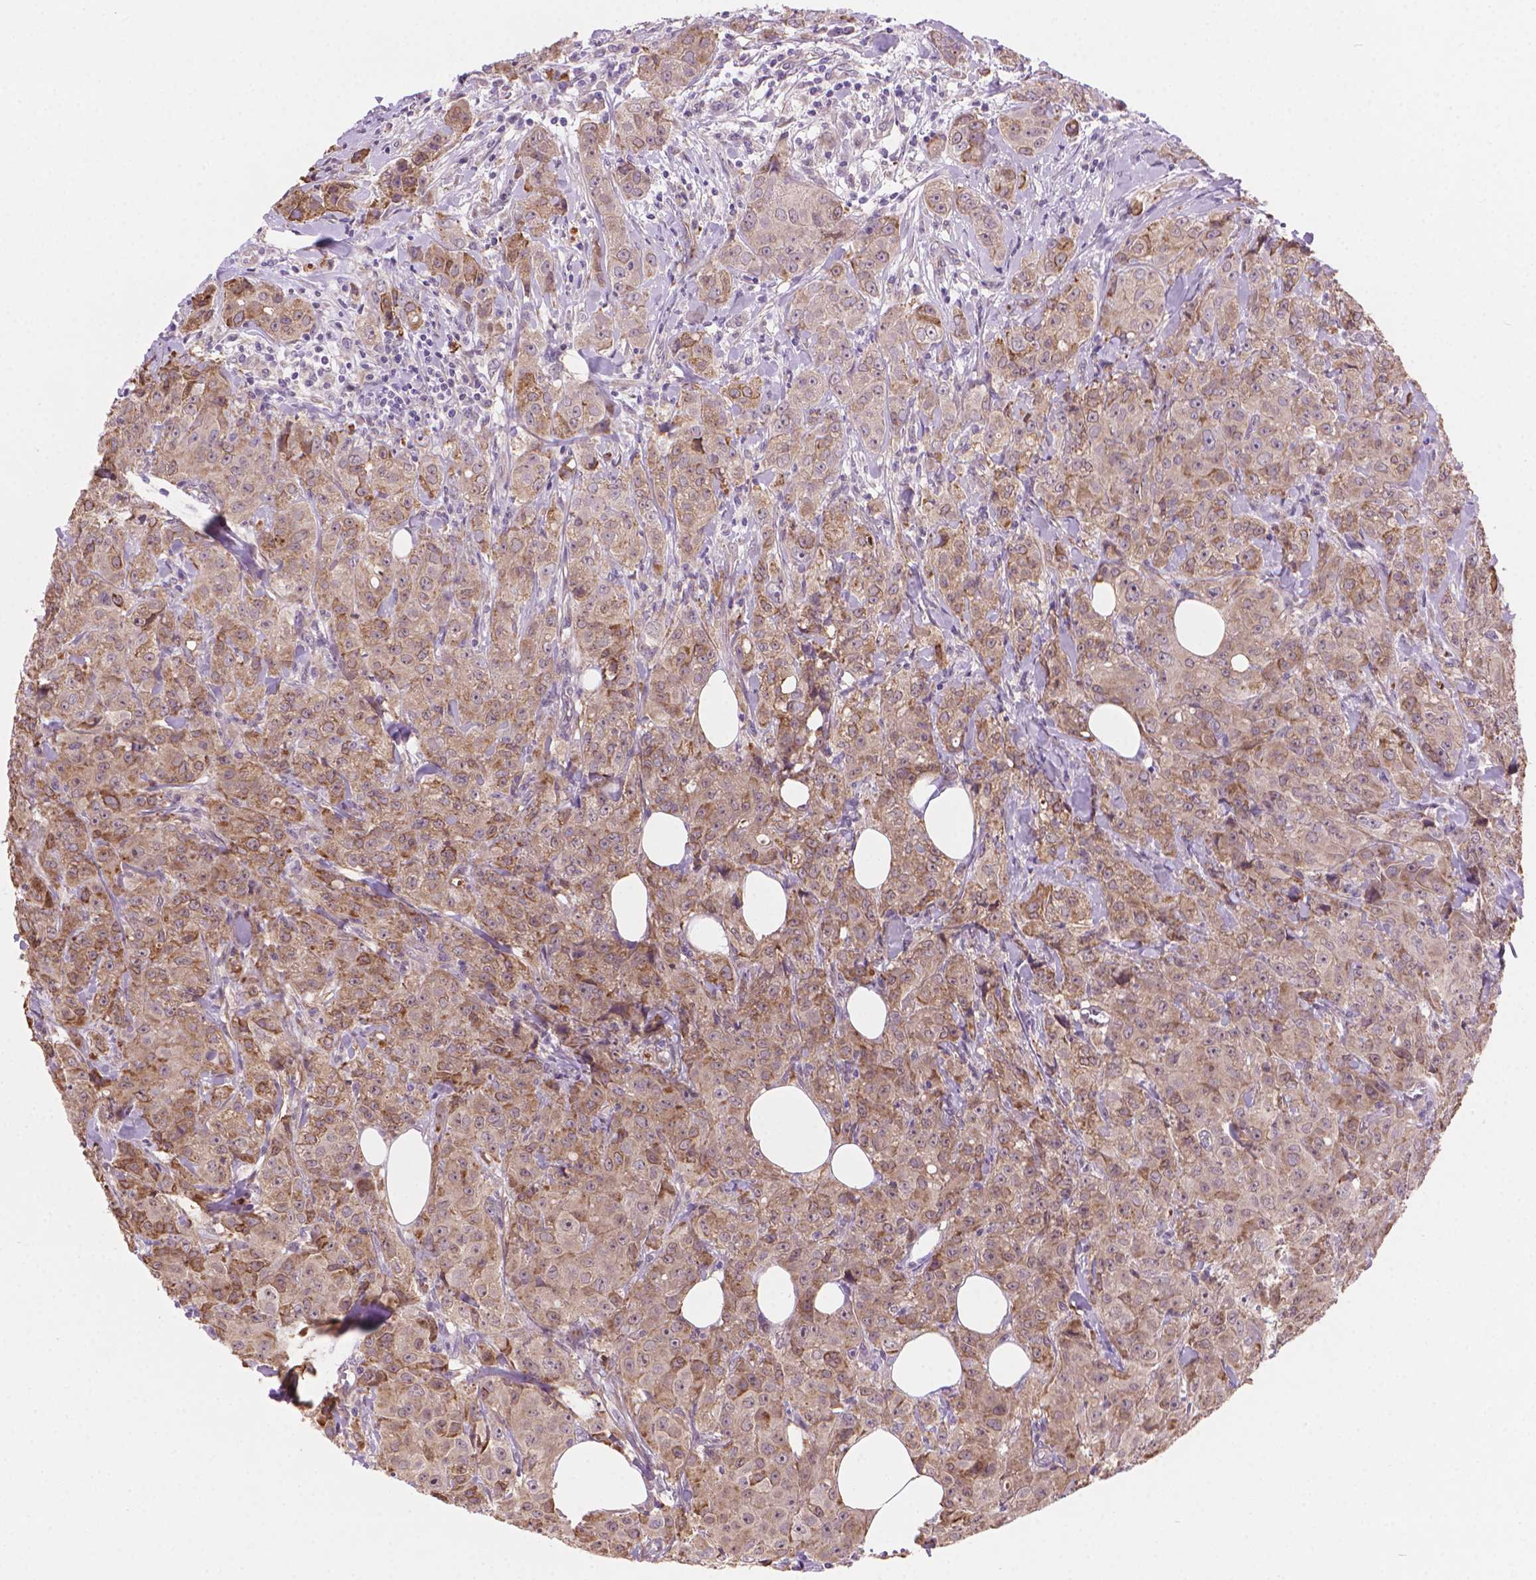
{"staining": {"intensity": "moderate", "quantity": "<25%", "location": "cytoplasmic/membranous"}, "tissue": "breast cancer", "cell_type": "Tumor cells", "image_type": "cancer", "snomed": [{"axis": "morphology", "description": "Duct carcinoma"}, {"axis": "topography", "description": "Breast"}], "caption": "Protein staining exhibits moderate cytoplasmic/membranous staining in about <25% of tumor cells in breast cancer (intraductal carcinoma). (DAB IHC with brightfield microscopy, high magnification).", "gene": "AMMECR1", "patient": {"sex": "female", "age": 43}}